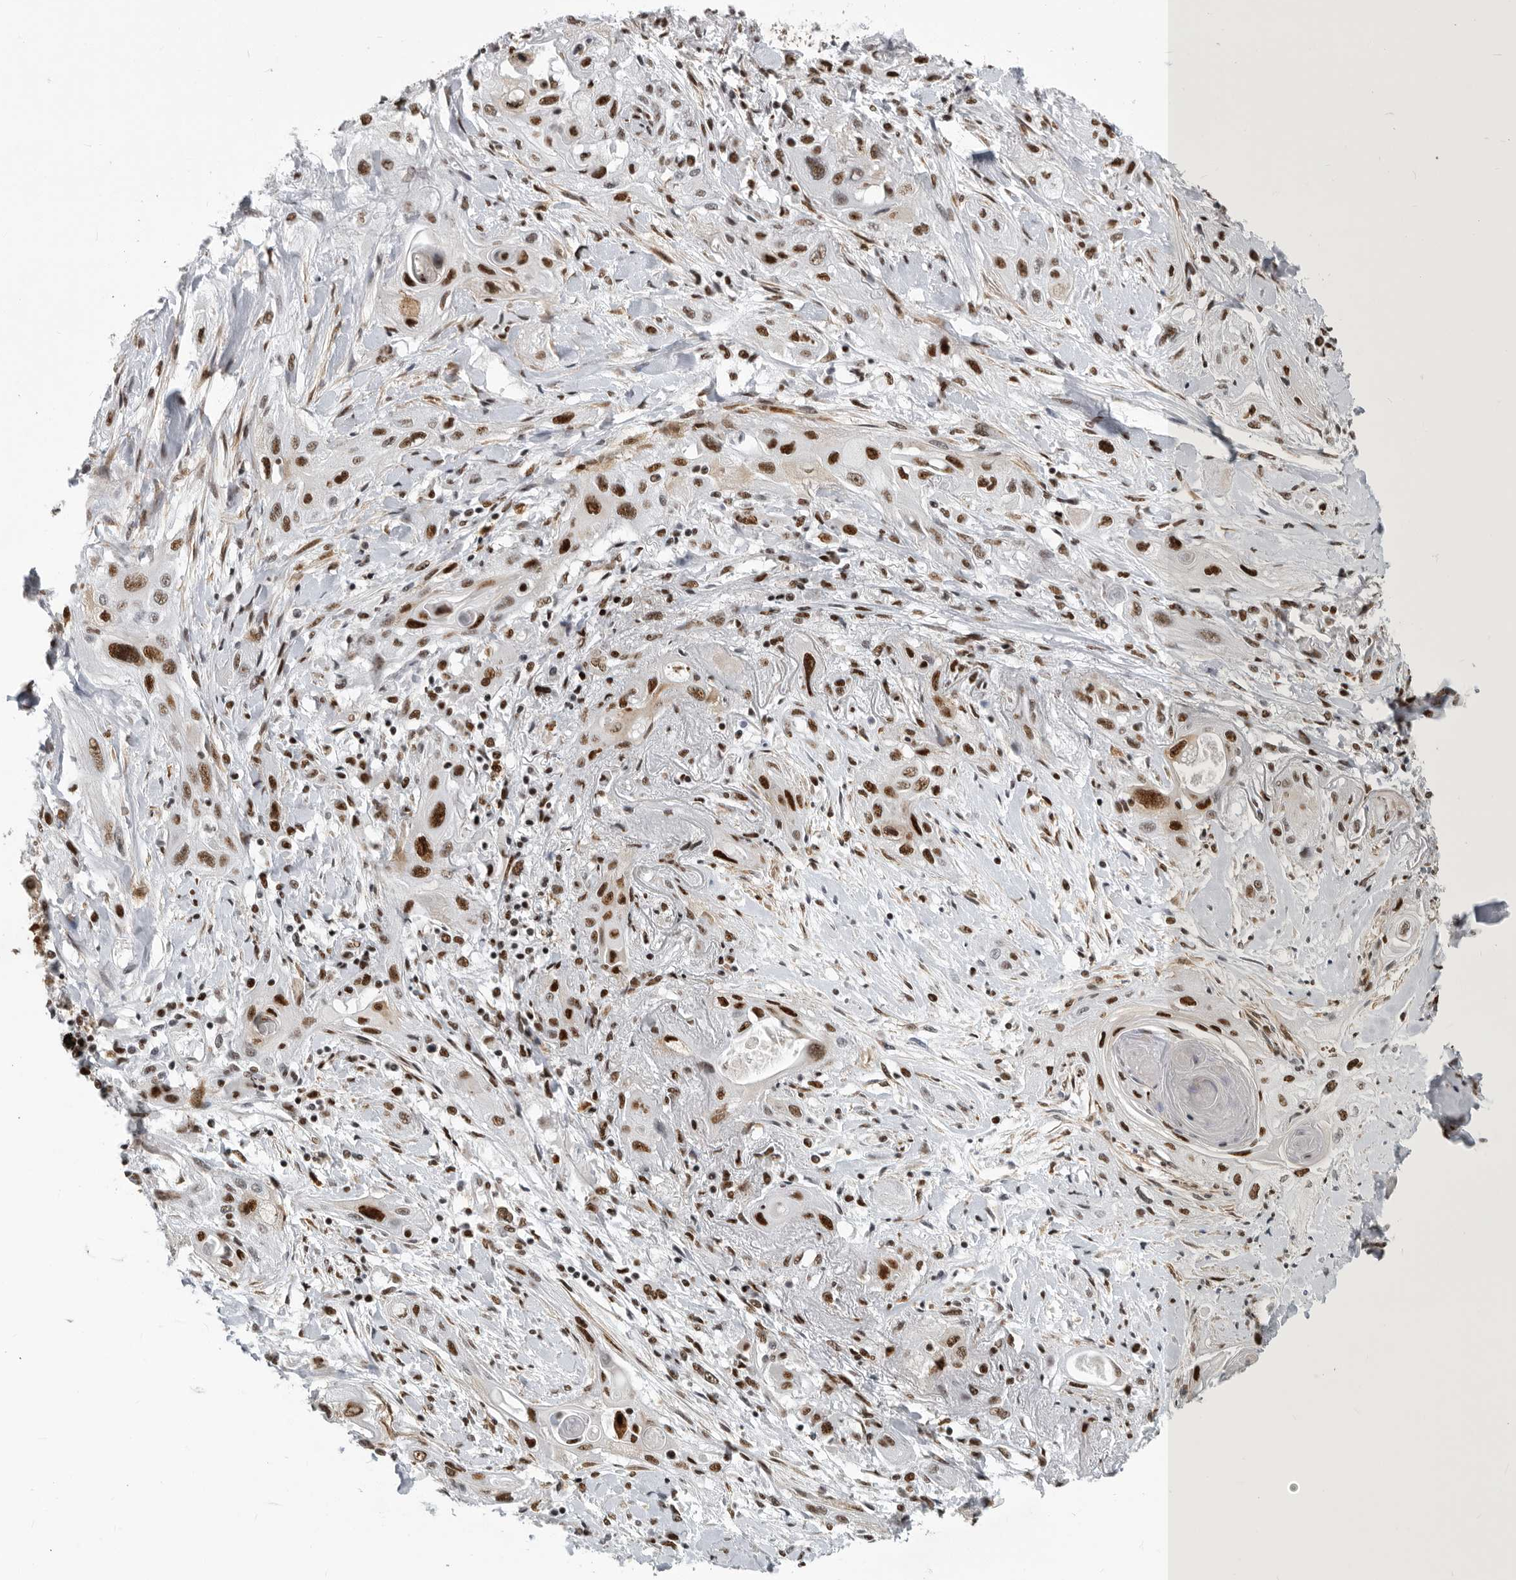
{"staining": {"intensity": "strong", "quantity": ">75%", "location": "nuclear"}, "tissue": "lung cancer", "cell_type": "Tumor cells", "image_type": "cancer", "snomed": [{"axis": "morphology", "description": "Squamous cell carcinoma, NOS"}, {"axis": "topography", "description": "Lung"}], "caption": "IHC staining of squamous cell carcinoma (lung), which displays high levels of strong nuclear positivity in approximately >75% of tumor cells indicating strong nuclear protein positivity. The staining was performed using DAB (3,3'-diaminobenzidine) (brown) for protein detection and nuclei were counterstained in hematoxylin (blue).", "gene": "BCLAF1", "patient": {"sex": "female", "age": 47}}